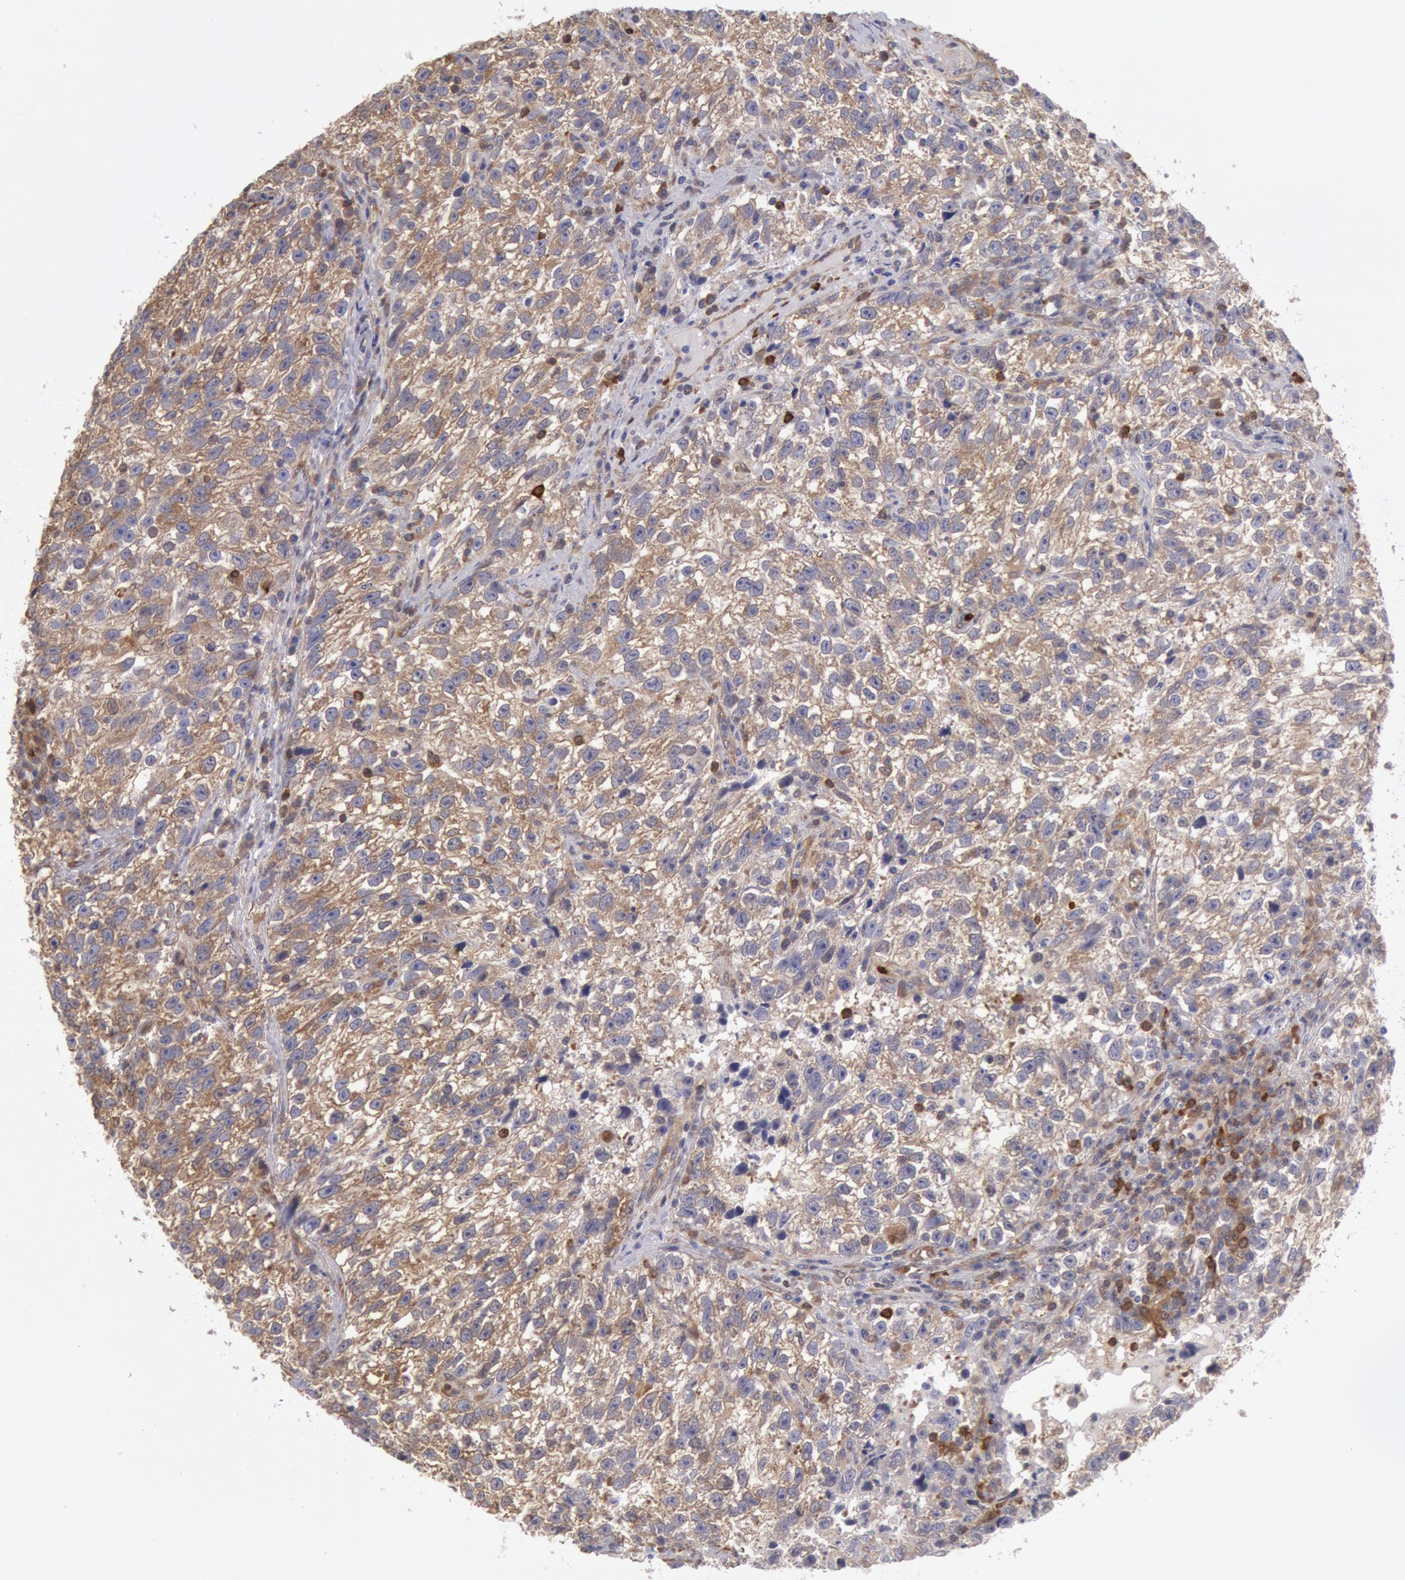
{"staining": {"intensity": "moderate", "quantity": ">75%", "location": "cytoplasmic/membranous"}, "tissue": "testis cancer", "cell_type": "Tumor cells", "image_type": "cancer", "snomed": [{"axis": "morphology", "description": "Seminoma, NOS"}, {"axis": "topography", "description": "Testis"}], "caption": "This is an image of immunohistochemistry staining of testis cancer (seminoma), which shows moderate staining in the cytoplasmic/membranous of tumor cells.", "gene": "CCDC50", "patient": {"sex": "male", "age": 38}}